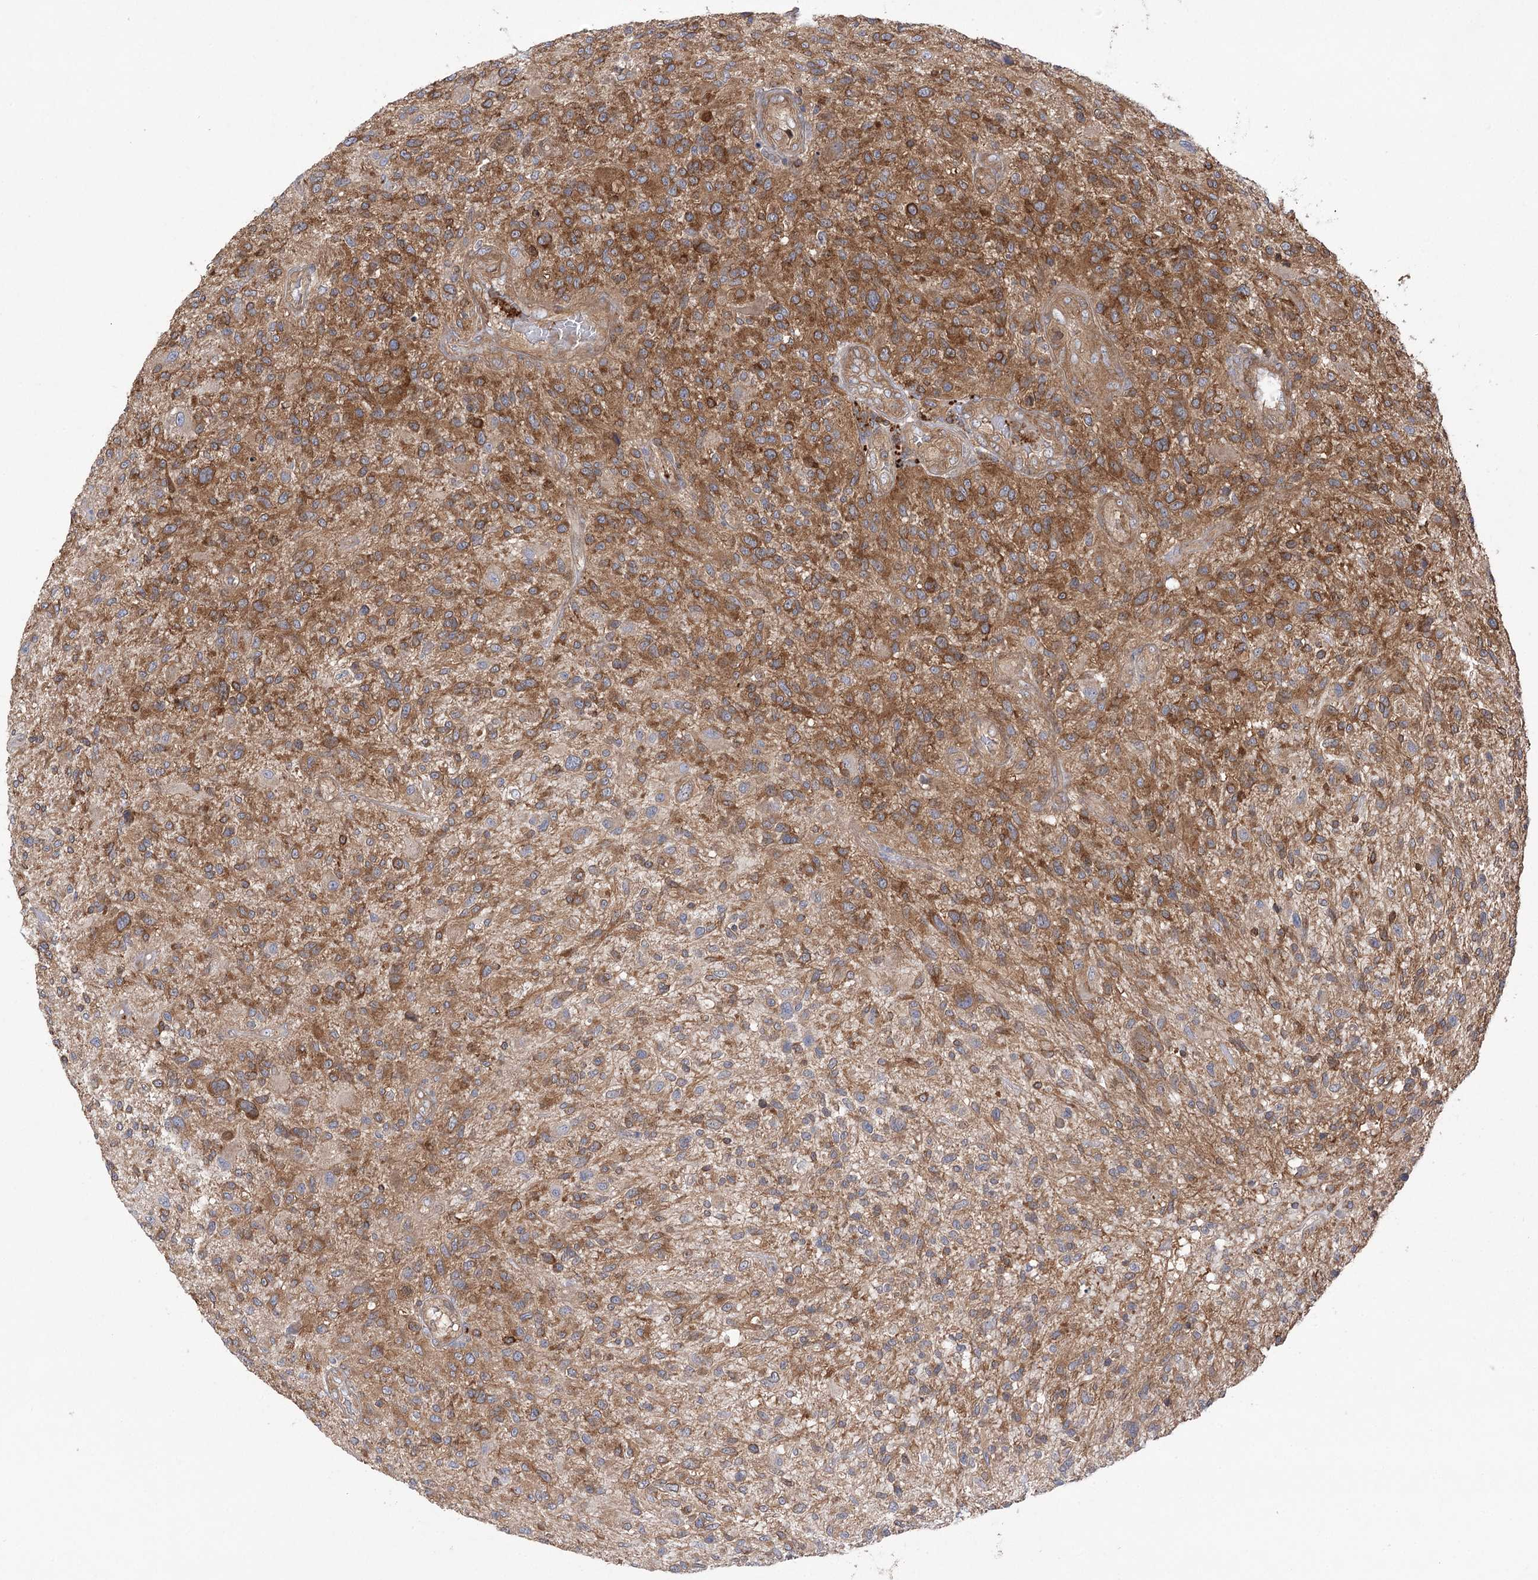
{"staining": {"intensity": "moderate", "quantity": "25%-75%", "location": "cytoplasmic/membranous"}, "tissue": "glioma", "cell_type": "Tumor cells", "image_type": "cancer", "snomed": [{"axis": "morphology", "description": "Glioma, malignant, High grade"}, {"axis": "topography", "description": "Brain"}], "caption": "This micrograph reveals immunohistochemistry (IHC) staining of human glioma, with medium moderate cytoplasmic/membranous staining in approximately 25%-75% of tumor cells.", "gene": "VPS37B", "patient": {"sex": "male", "age": 47}}